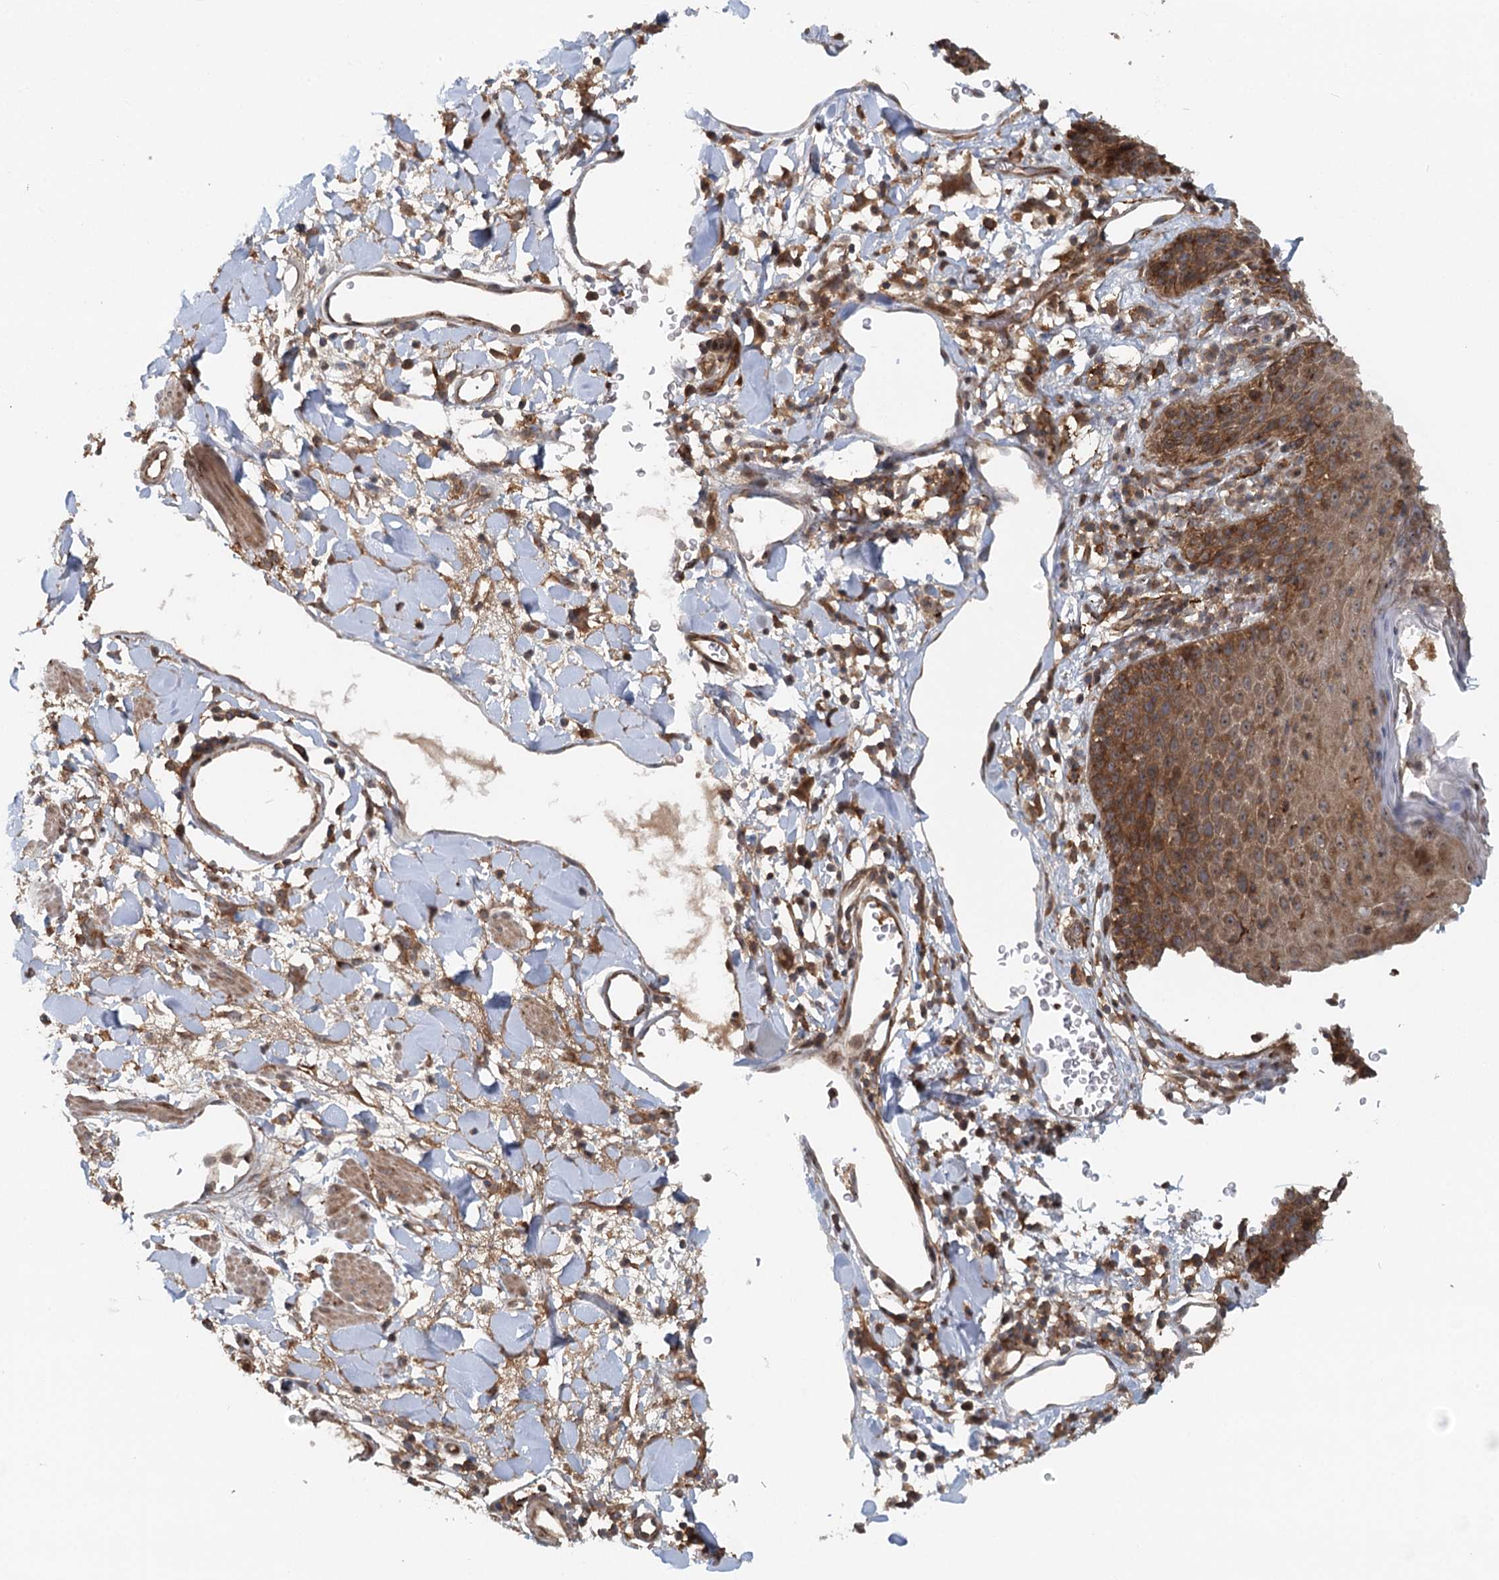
{"staining": {"intensity": "strong", "quantity": "25%-75%", "location": "cytoplasmic/membranous"}, "tissue": "skin", "cell_type": "Epidermal cells", "image_type": "normal", "snomed": [{"axis": "morphology", "description": "Normal tissue, NOS"}, {"axis": "topography", "description": "Vulva"}], "caption": "Skin stained for a protein reveals strong cytoplasmic/membranous positivity in epidermal cells. (Brightfield microscopy of DAB IHC at high magnification).", "gene": "RNF111", "patient": {"sex": "female", "age": 68}}